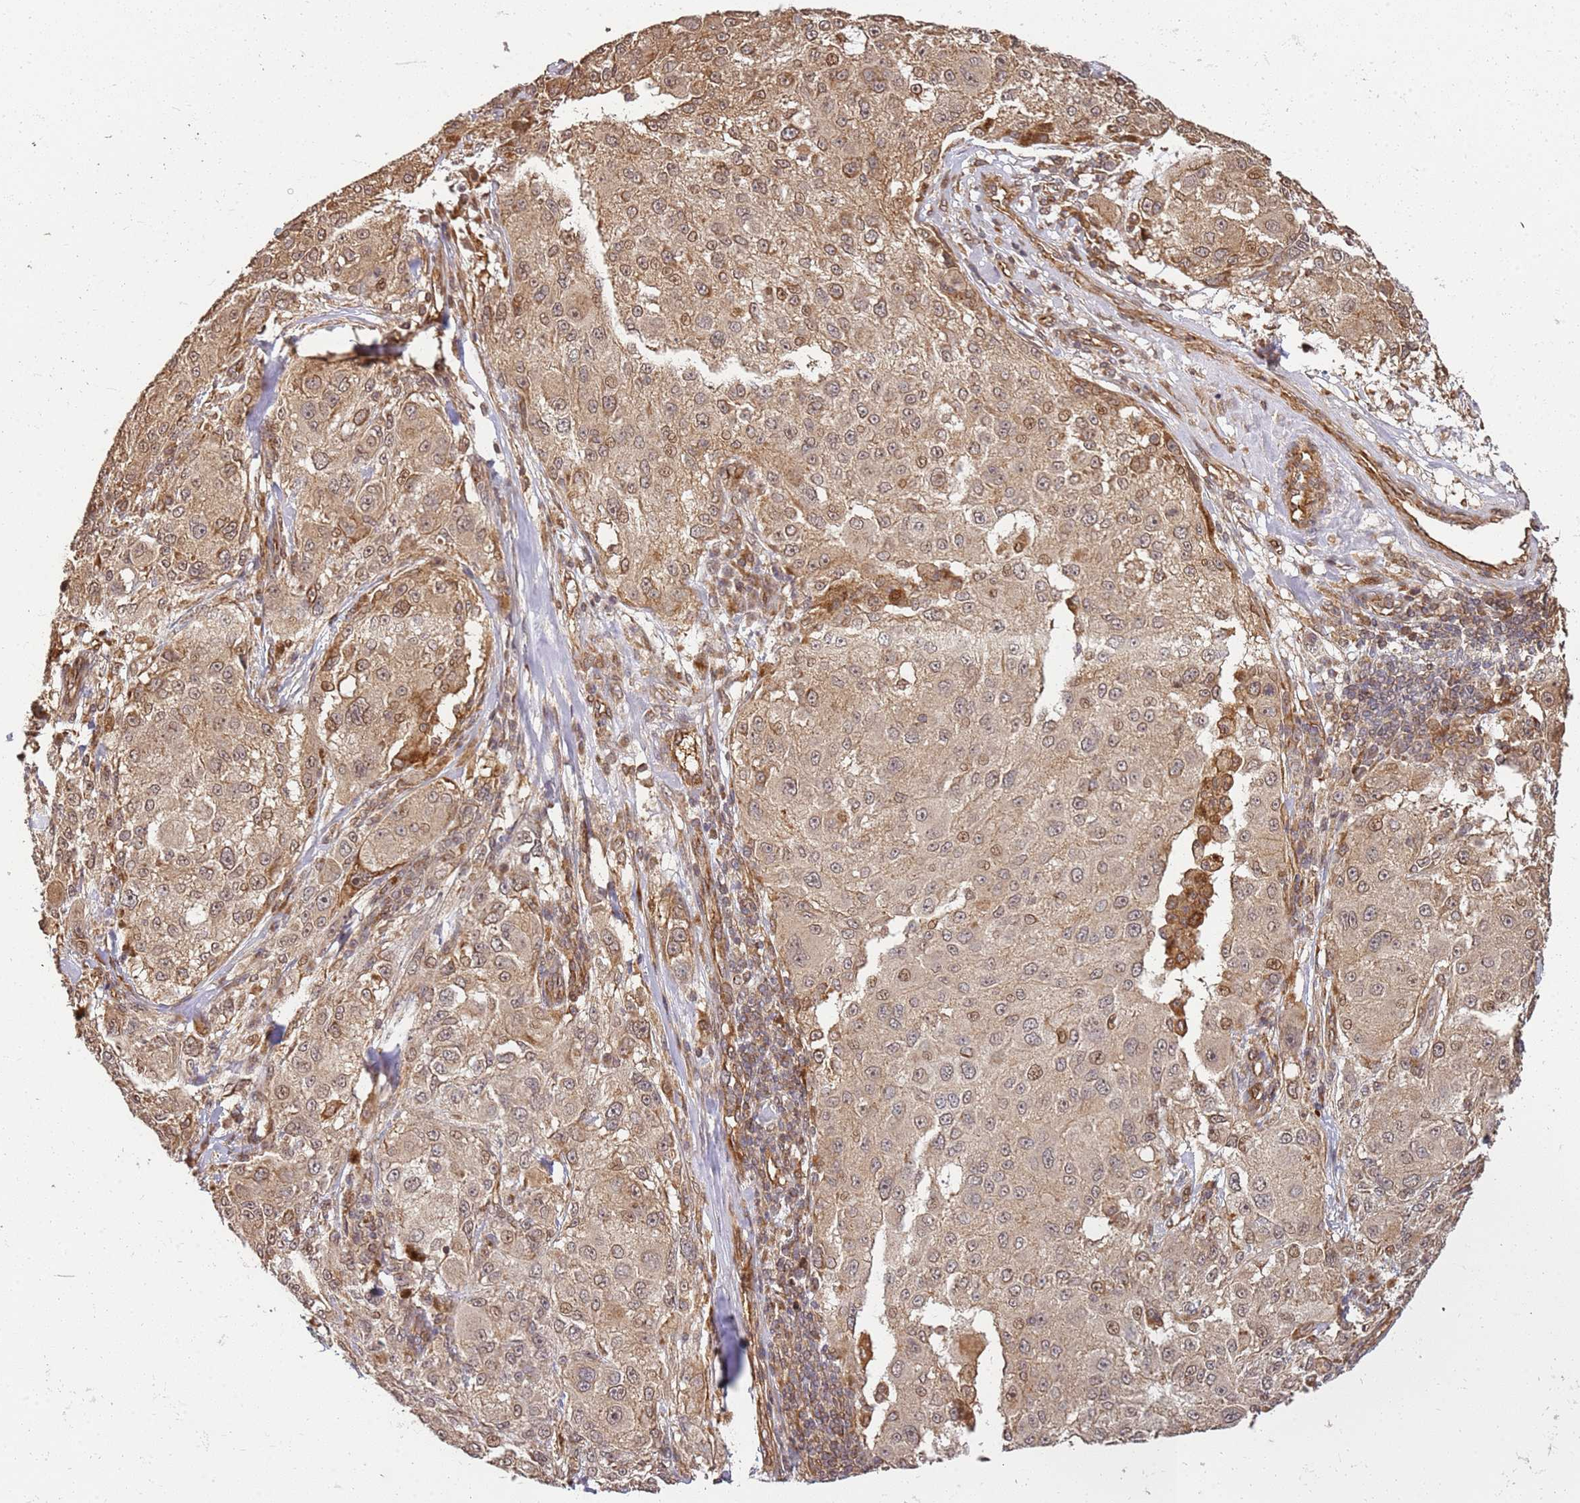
{"staining": {"intensity": "moderate", "quantity": ">75%", "location": "cytoplasmic/membranous,nuclear"}, "tissue": "melanoma", "cell_type": "Tumor cells", "image_type": "cancer", "snomed": [{"axis": "morphology", "description": "Necrosis, NOS"}, {"axis": "morphology", "description": "Malignant melanoma, NOS"}, {"axis": "topography", "description": "Skin"}], "caption": "DAB immunohistochemical staining of human melanoma demonstrates moderate cytoplasmic/membranous and nuclear protein positivity in approximately >75% of tumor cells.", "gene": "ST18", "patient": {"sex": "female", "age": 87}}